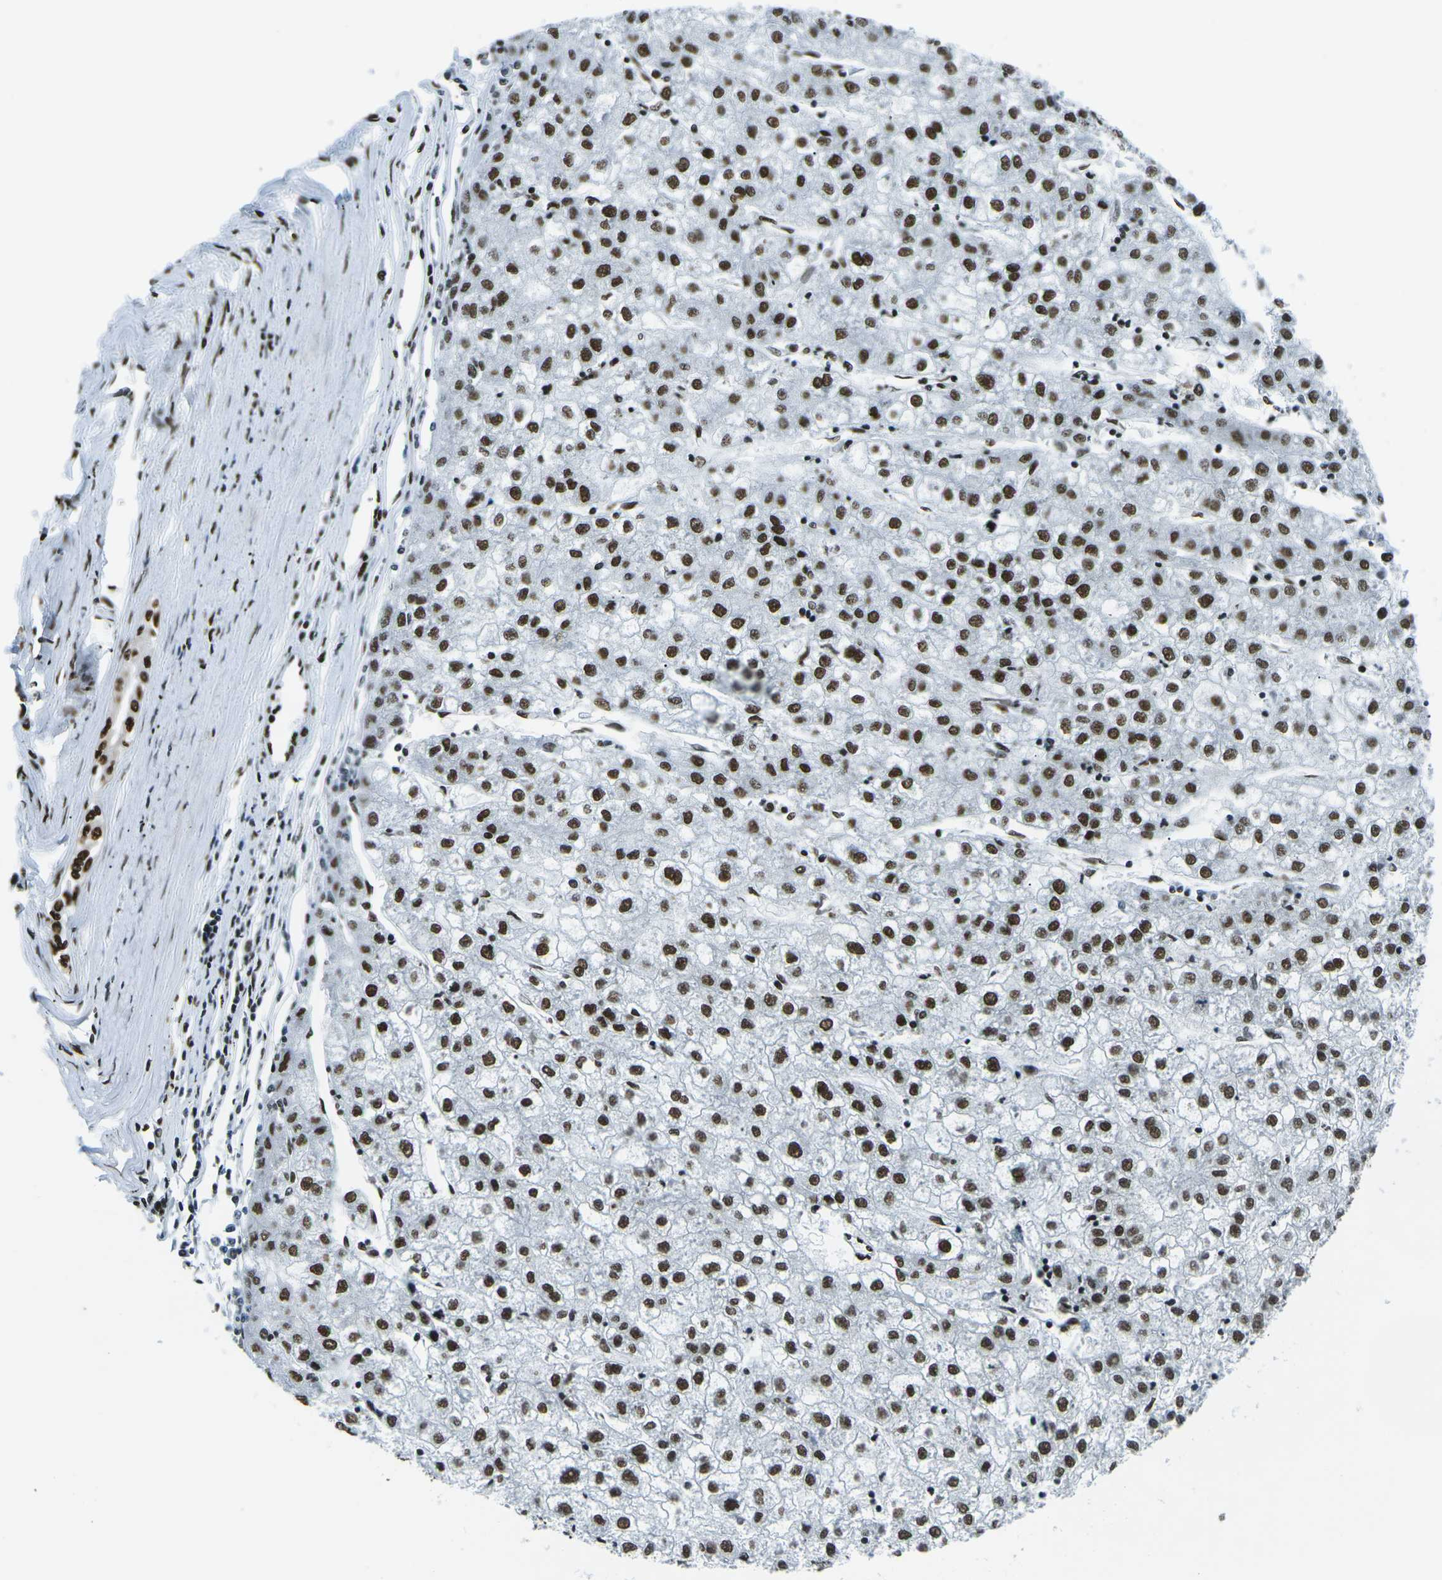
{"staining": {"intensity": "strong", "quantity": "25%-75%", "location": "nuclear"}, "tissue": "liver cancer", "cell_type": "Tumor cells", "image_type": "cancer", "snomed": [{"axis": "morphology", "description": "Carcinoma, Hepatocellular, NOS"}, {"axis": "topography", "description": "Liver"}], "caption": "High-power microscopy captured an IHC histopathology image of liver cancer, revealing strong nuclear positivity in about 25%-75% of tumor cells.", "gene": "HNRNPL", "patient": {"sex": "male", "age": 72}}